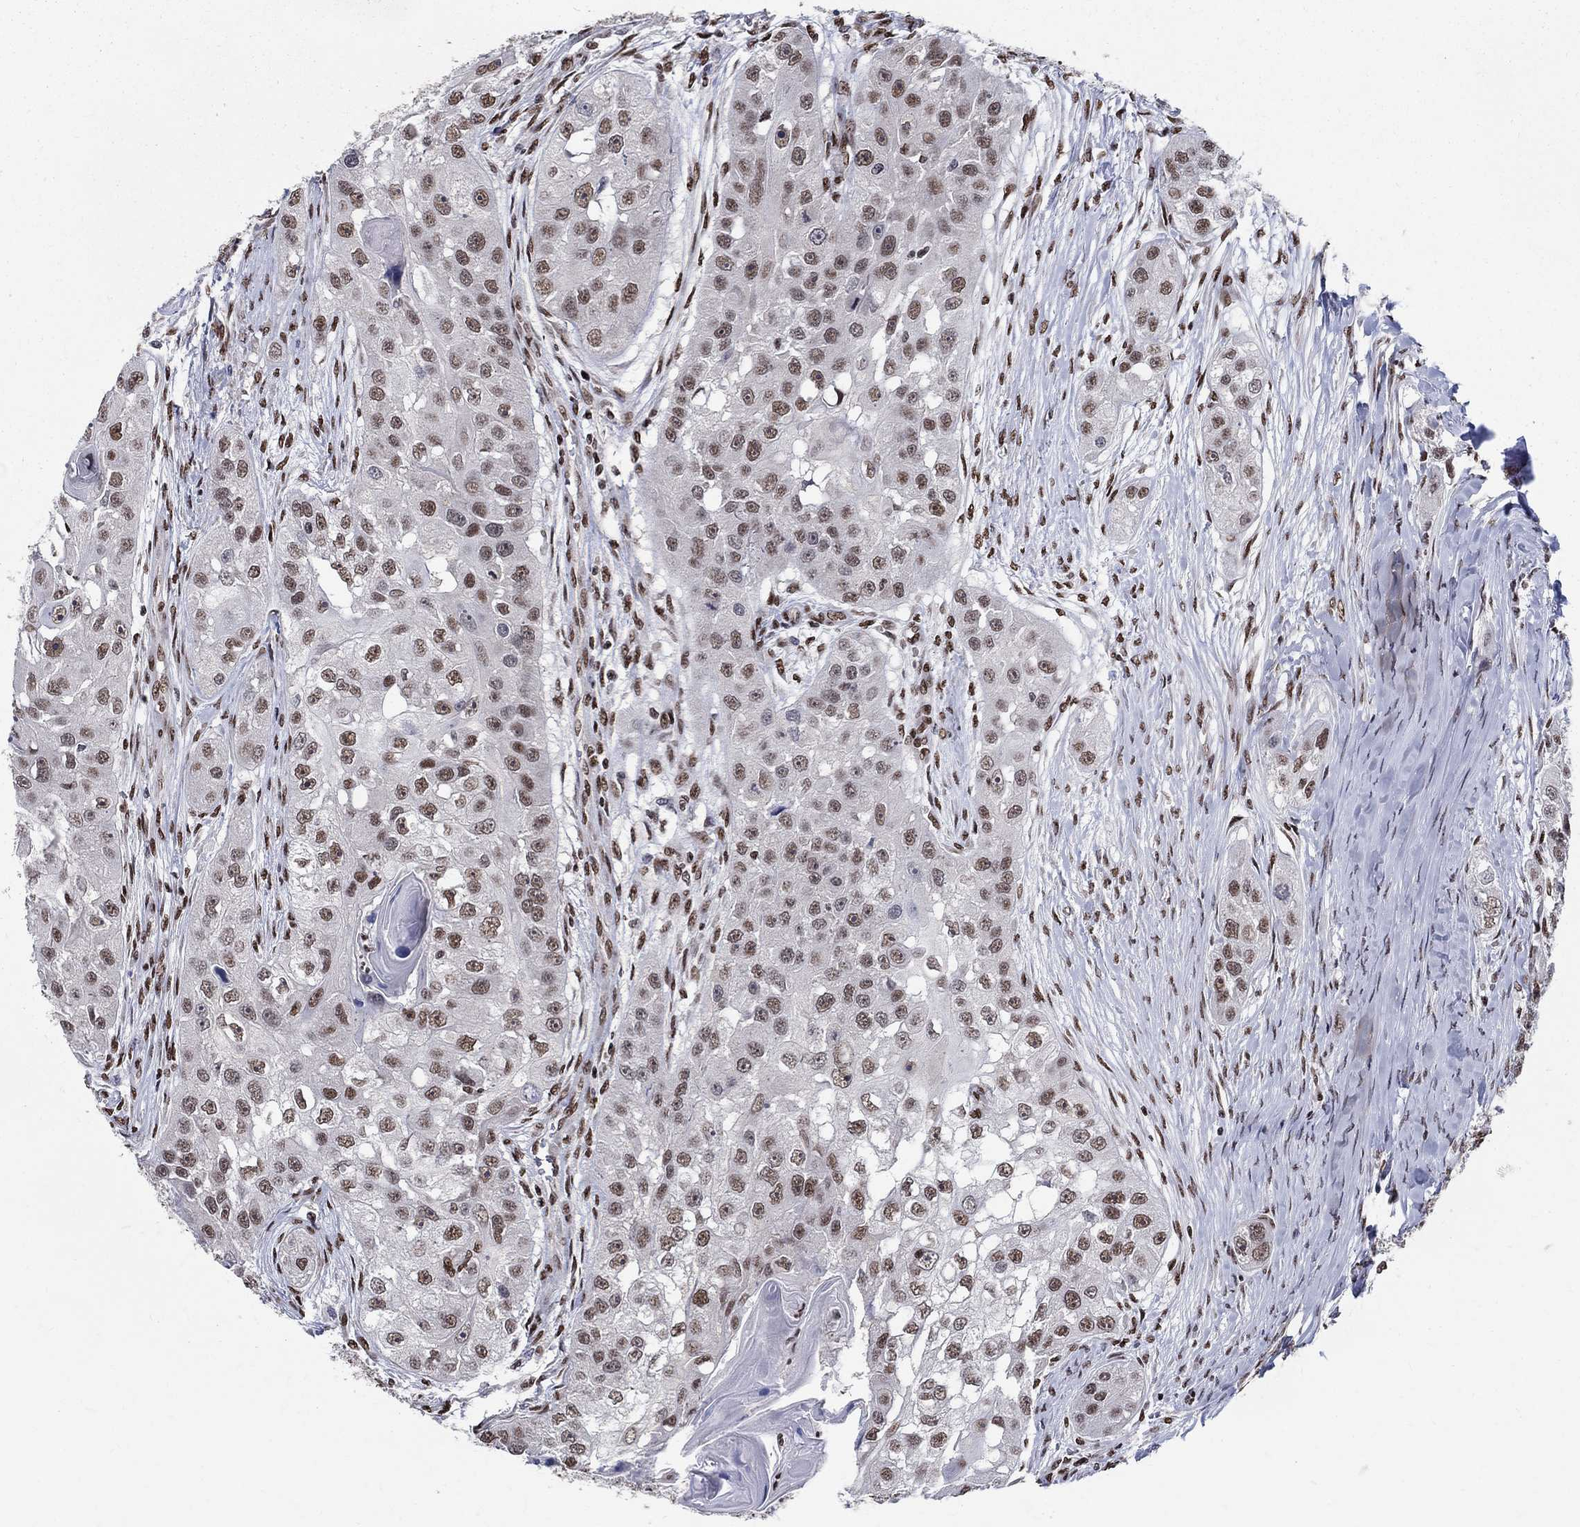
{"staining": {"intensity": "moderate", "quantity": "25%-75%", "location": "nuclear"}, "tissue": "head and neck cancer", "cell_type": "Tumor cells", "image_type": "cancer", "snomed": [{"axis": "morphology", "description": "Normal tissue, NOS"}, {"axis": "morphology", "description": "Squamous cell carcinoma, NOS"}, {"axis": "topography", "description": "Skeletal muscle"}, {"axis": "topography", "description": "Head-Neck"}], "caption": "Immunohistochemical staining of squamous cell carcinoma (head and neck) demonstrates medium levels of moderate nuclear positivity in about 25%-75% of tumor cells.", "gene": "FBXO16", "patient": {"sex": "male", "age": 51}}